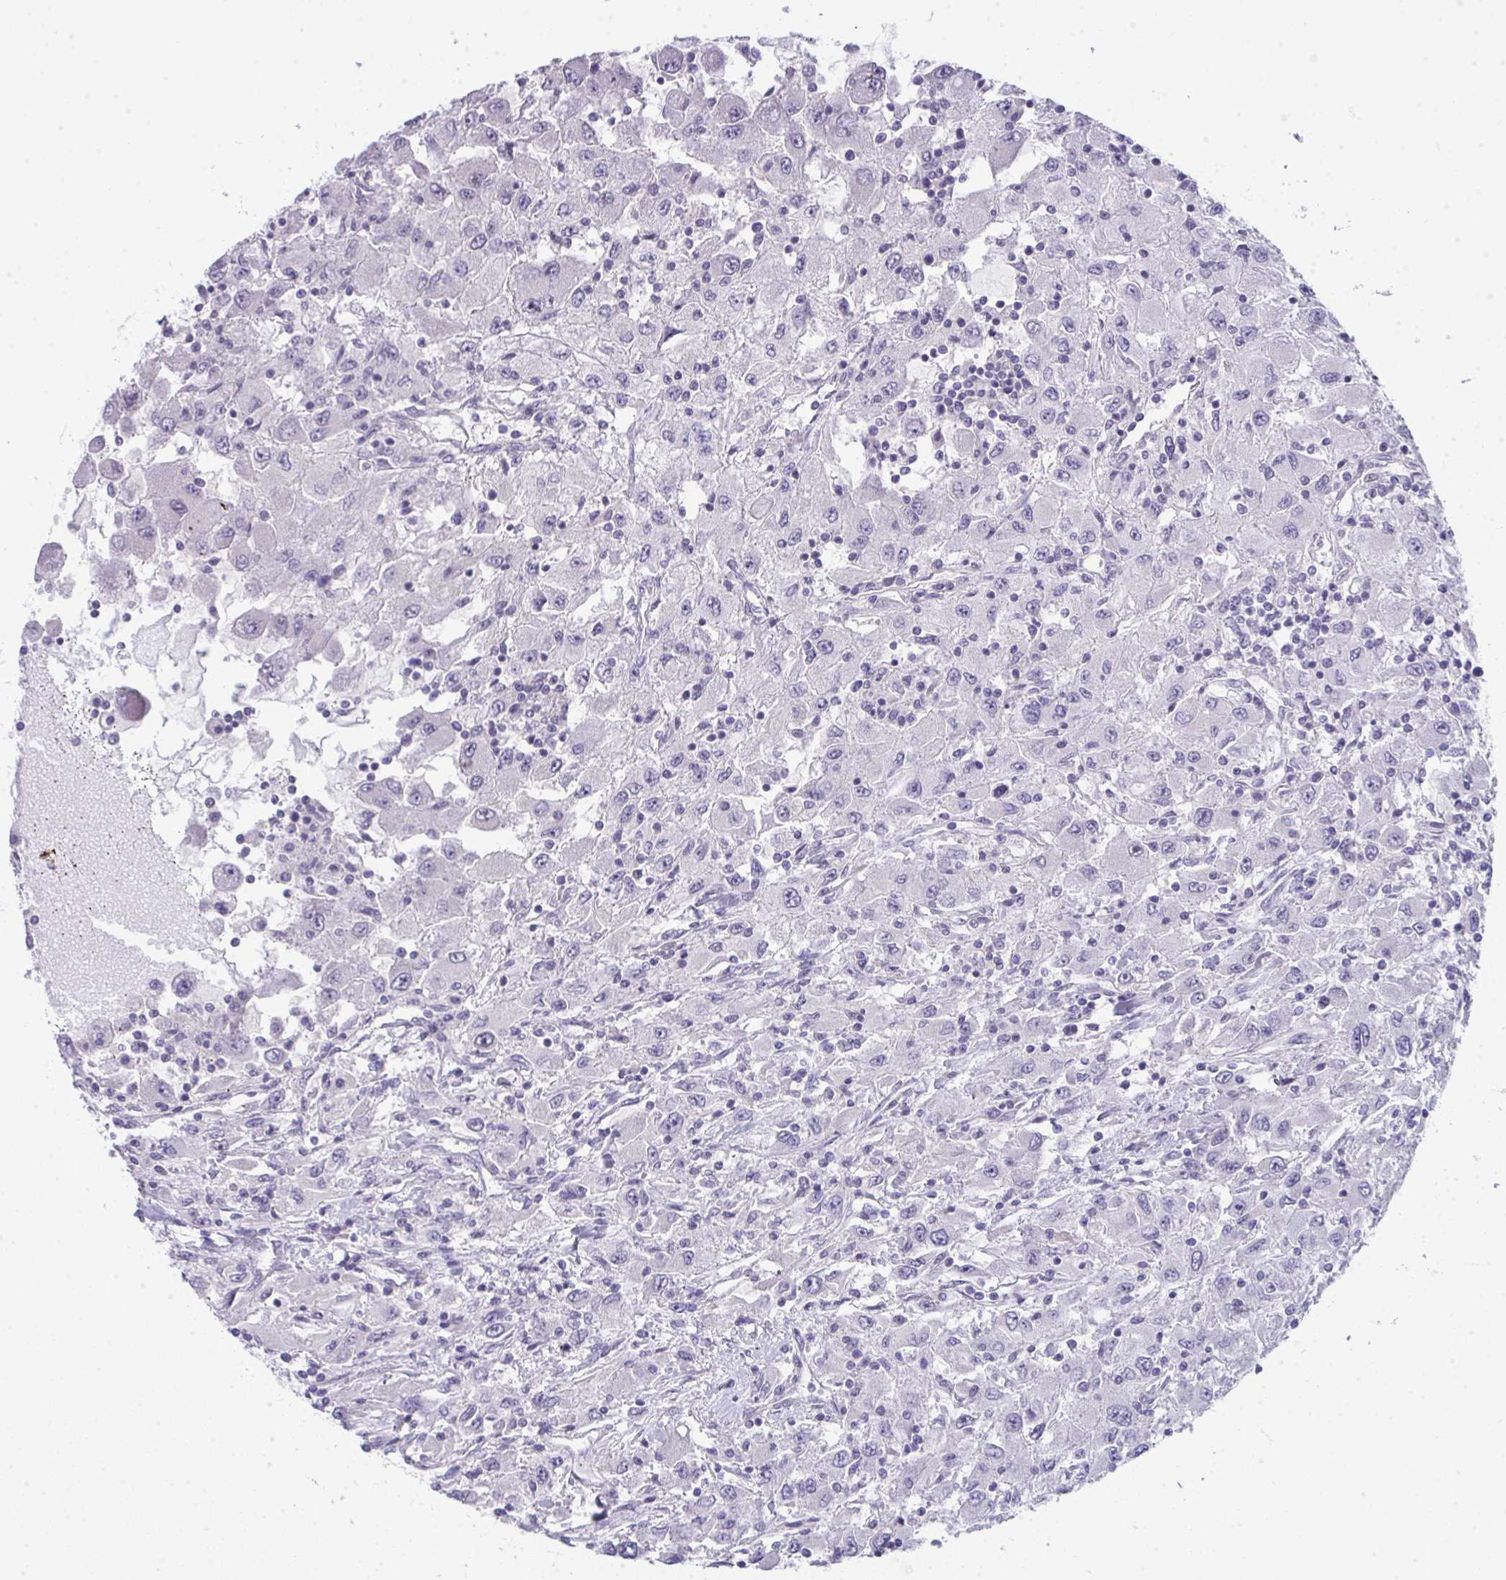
{"staining": {"intensity": "negative", "quantity": "none", "location": "none"}, "tissue": "renal cancer", "cell_type": "Tumor cells", "image_type": "cancer", "snomed": [{"axis": "morphology", "description": "Adenocarcinoma, NOS"}, {"axis": "topography", "description": "Kidney"}], "caption": "The photomicrograph exhibits no staining of tumor cells in renal cancer.", "gene": "GALNT16", "patient": {"sex": "female", "age": 67}}